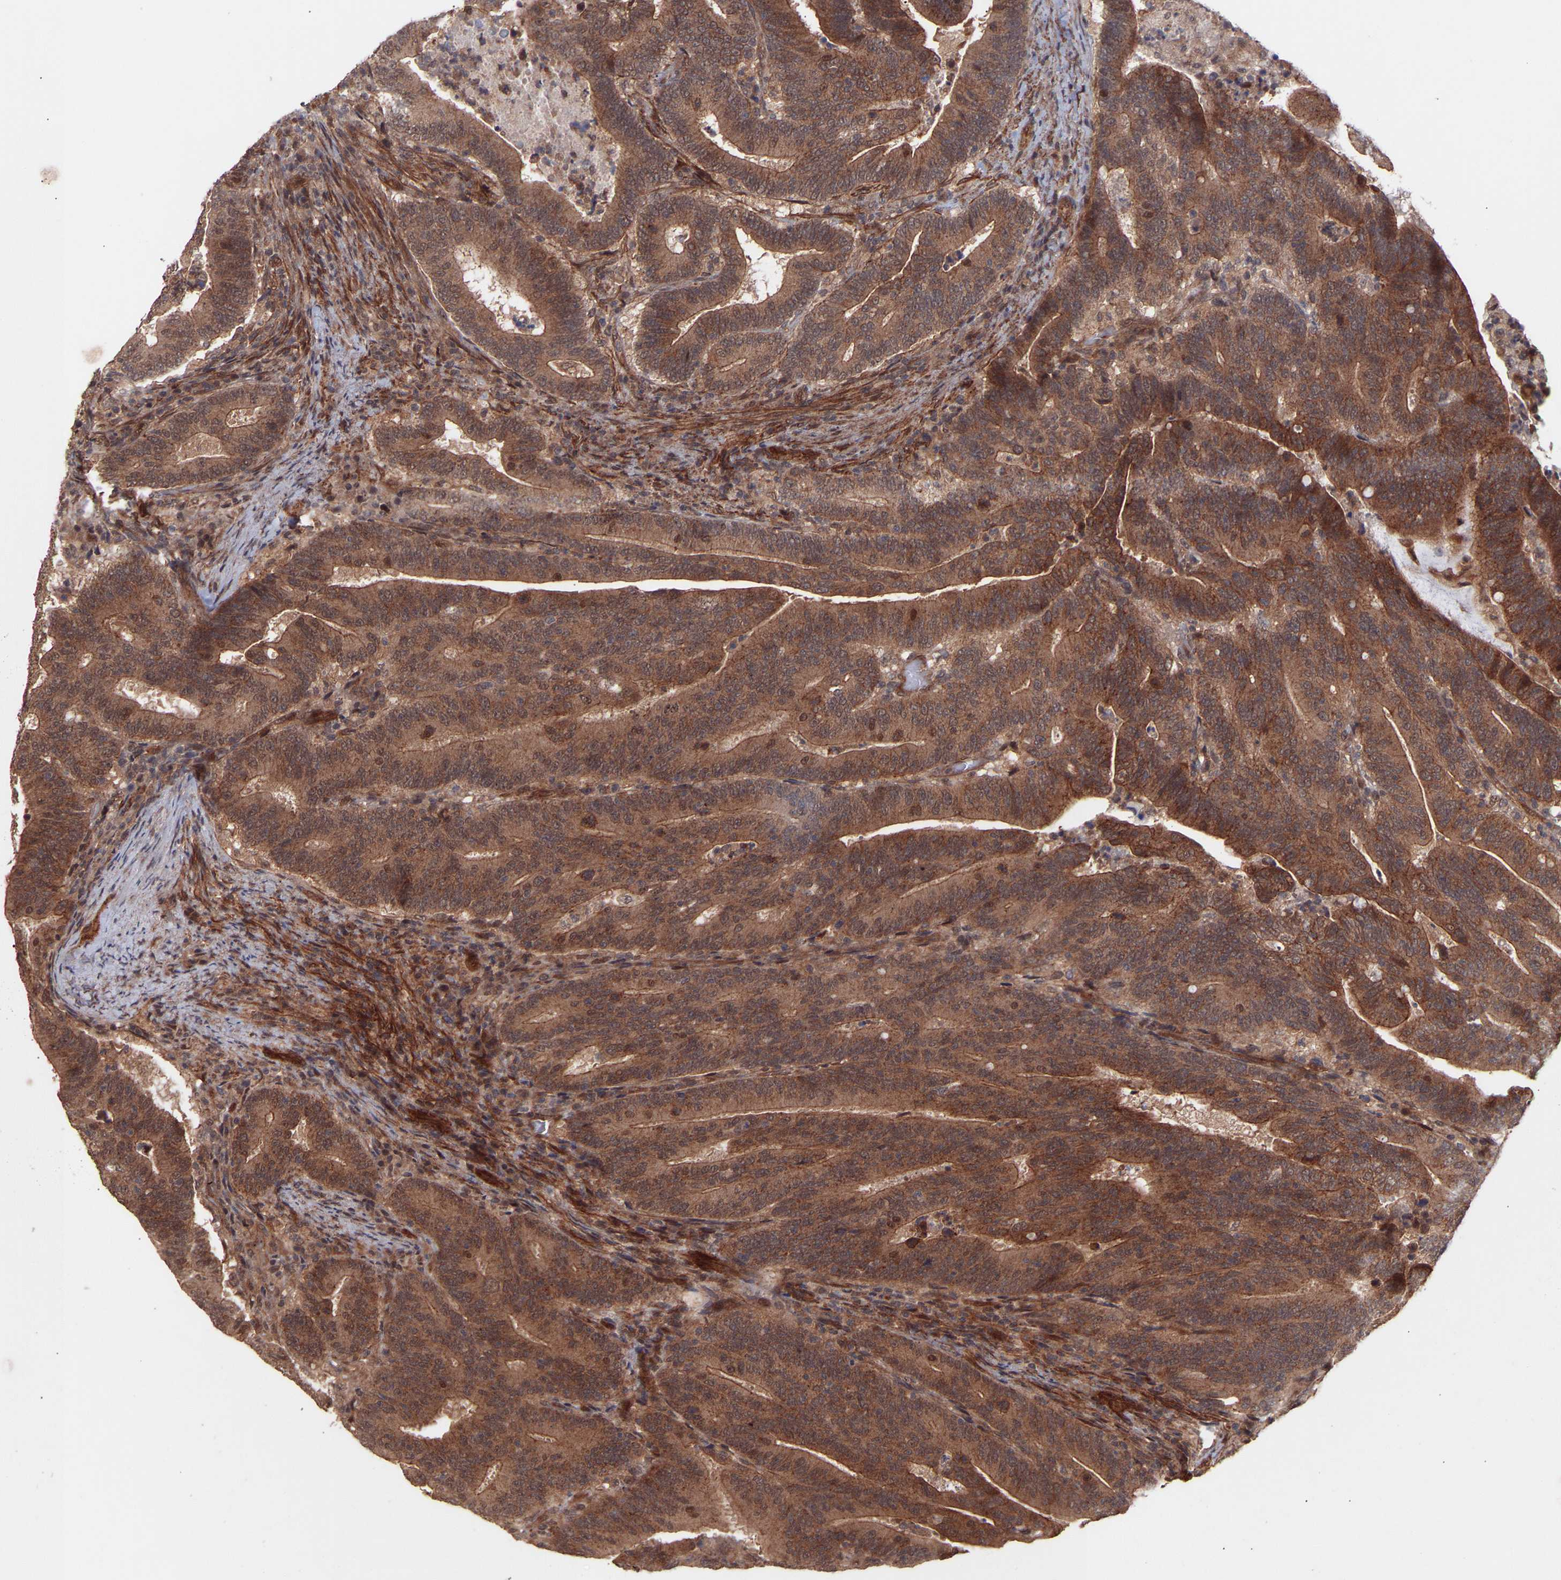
{"staining": {"intensity": "strong", "quantity": ">75%", "location": "cytoplasmic/membranous"}, "tissue": "colorectal cancer", "cell_type": "Tumor cells", "image_type": "cancer", "snomed": [{"axis": "morphology", "description": "Adenocarcinoma, NOS"}, {"axis": "topography", "description": "Colon"}], "caption": "Colorectal adenocarcinoma tissue shows strong cytoplasmic/membranous positivity in approximately >75% of tumor cells", "gene": "PDLIM5", "patient": {"sex": "female", "age": 66}}